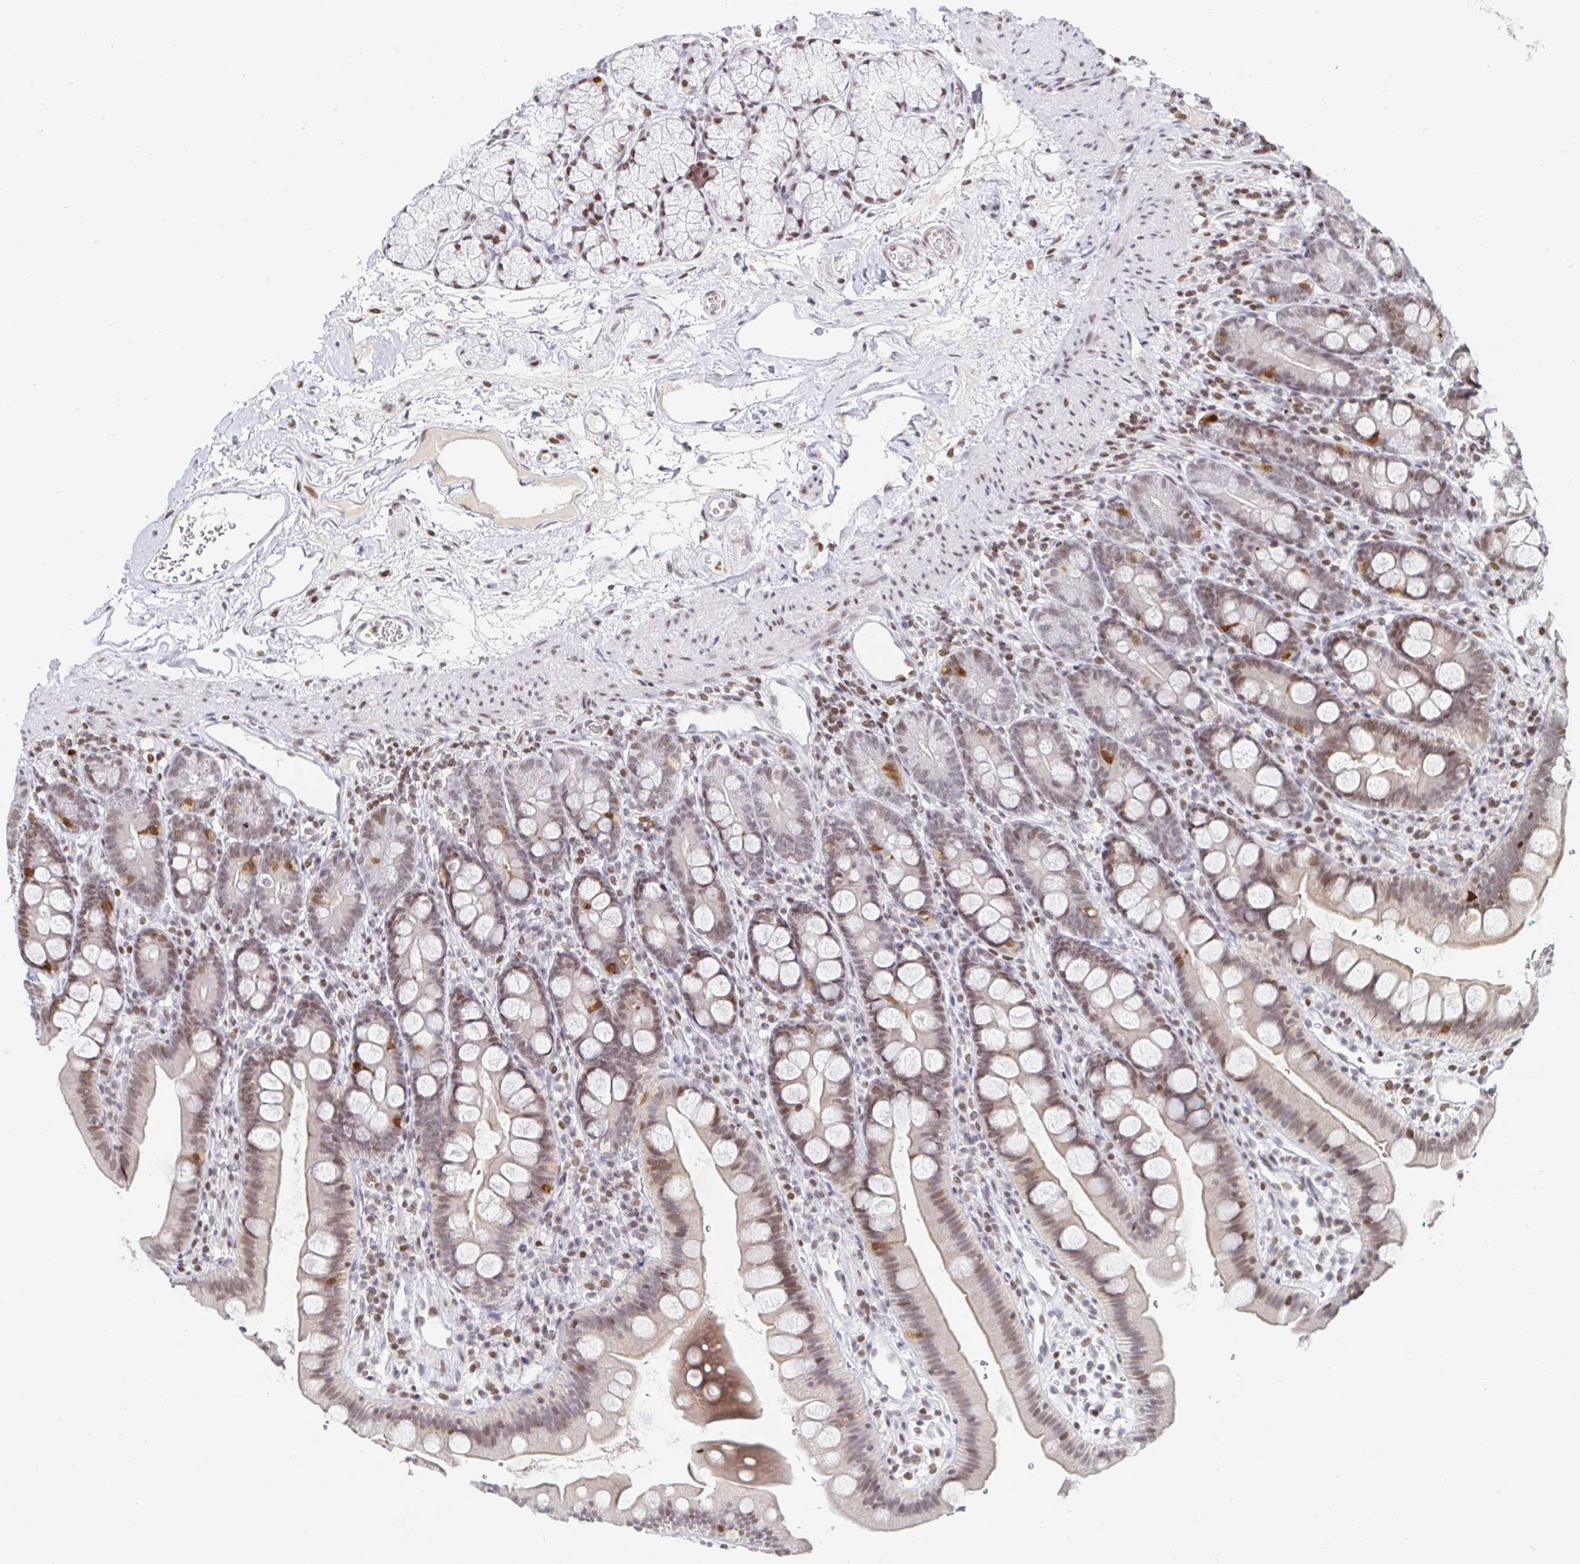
{"staining": {"intensity": "weak", "quantity": "25%-75%", "location": "cytoplasmic/membranous,nuclear"}, "tissue": "duodenum", "cell_type": "Glandular cells", "image_type": "normal", "snomed": [{"axis": "morphology", "description": "Normal tissue, NOS"}, {"axis": "topography", "description": "Duodenum"}], "caption": "Unremarkable duodenum exhibits weak cytoplasmic/membranous,nuclear expression in approximately 25%-75% of glandular cells, visualized by immunohistochemistry.", "gene": "HOXC10", "patient": {"sex": "female", "age": 67}}